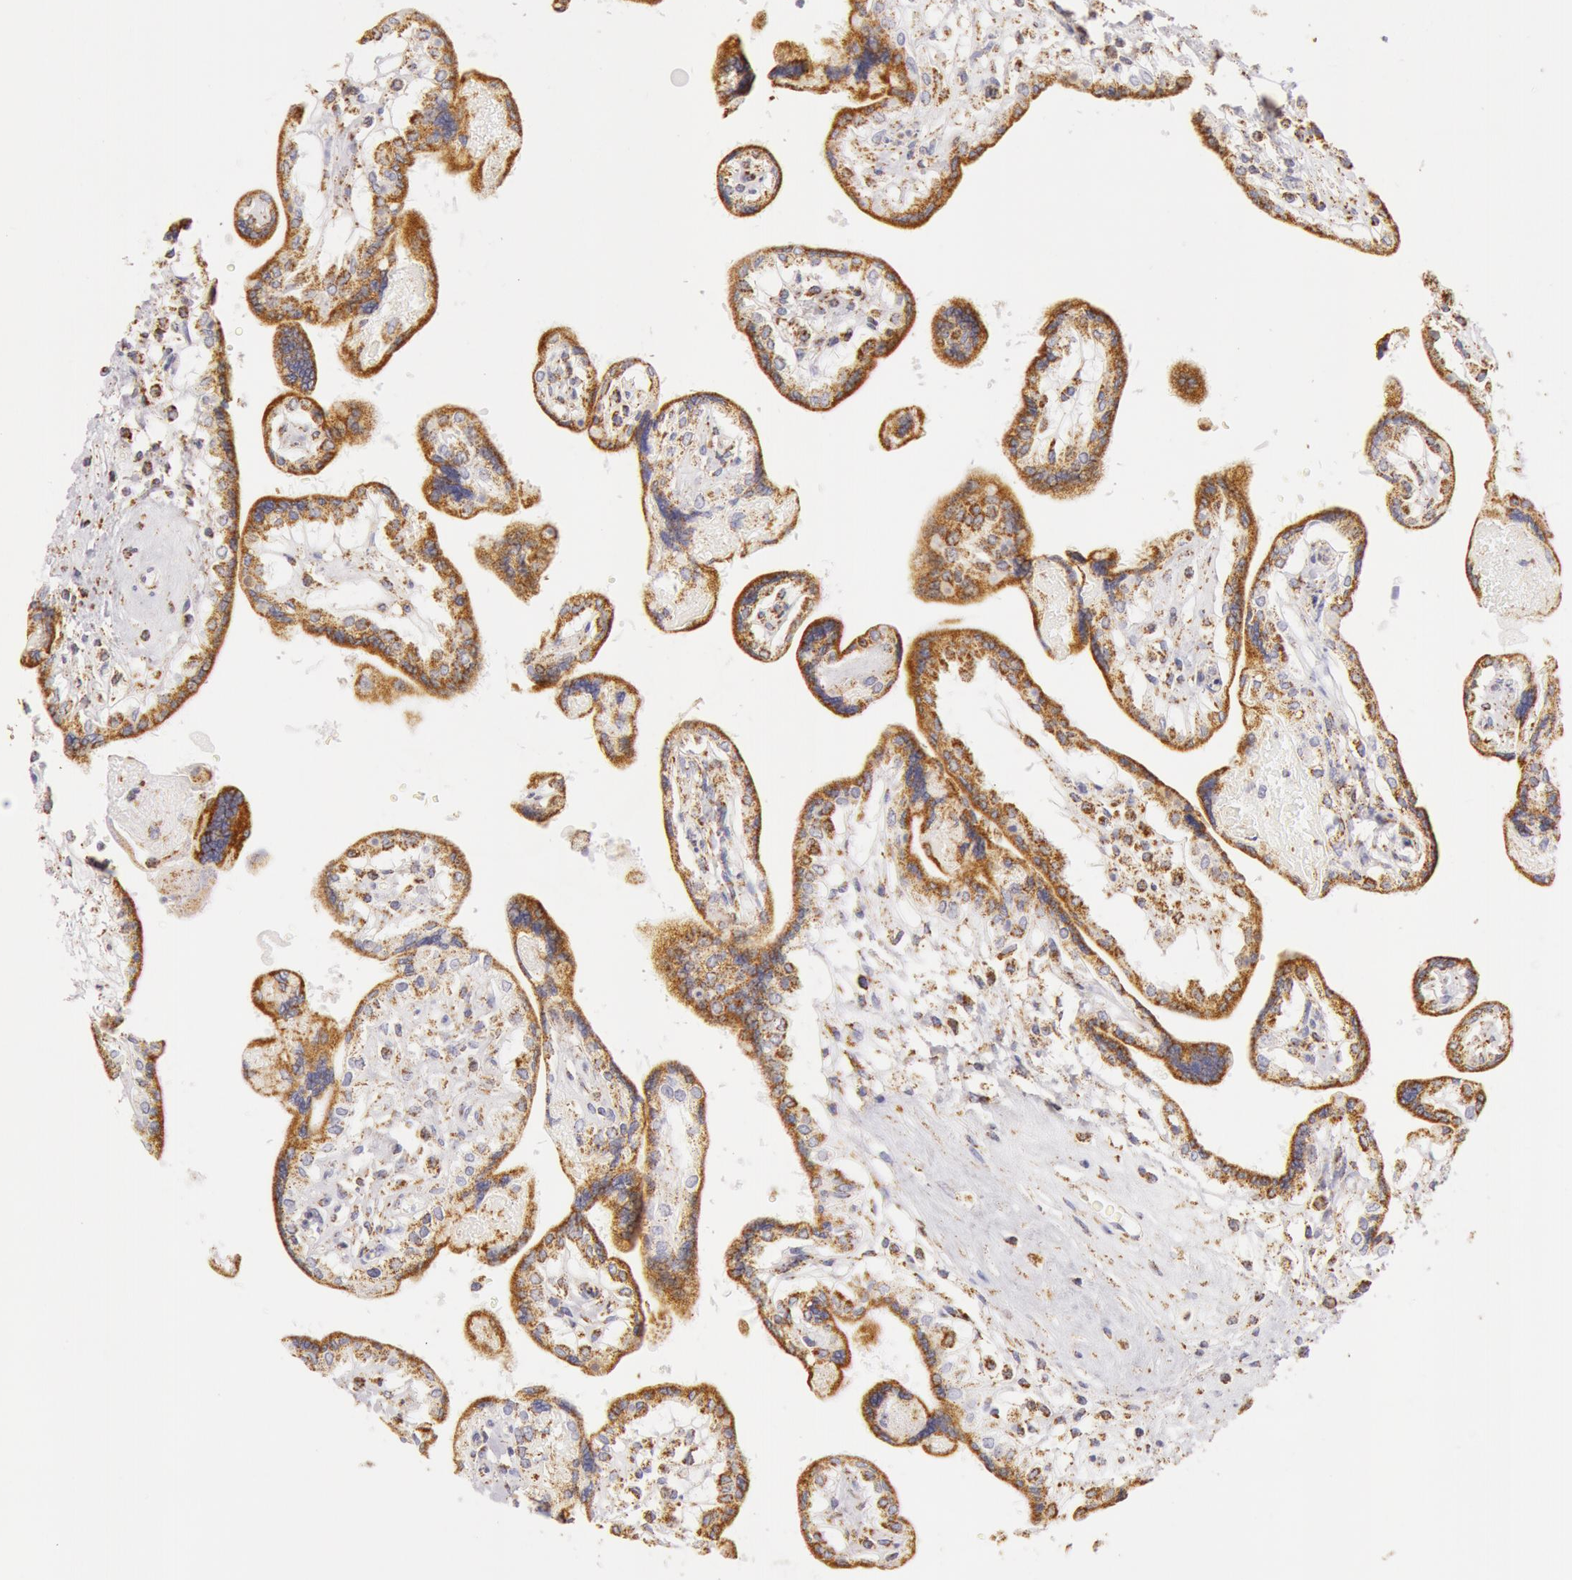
{"staining": {"intensity": "moderate", "quantity": ">75%", "location": "cytoplasmic/membranous"}, "tissue": "placenta", "cell_type": "Decidual cells", "image_type": "normal", "snomed": [{"axis": "morphology", "description": "Normal tissue, NOS"}, {"axis": "topography", "description": "Placenta"}], "caption": "A histopathology image of placenta stained for a protein demonstrates moderate cytoplasmic/membranous brown staining in decidual cells.", "gene": "ATP5F1B", "patient": {"sex": "female", "age": 31}}